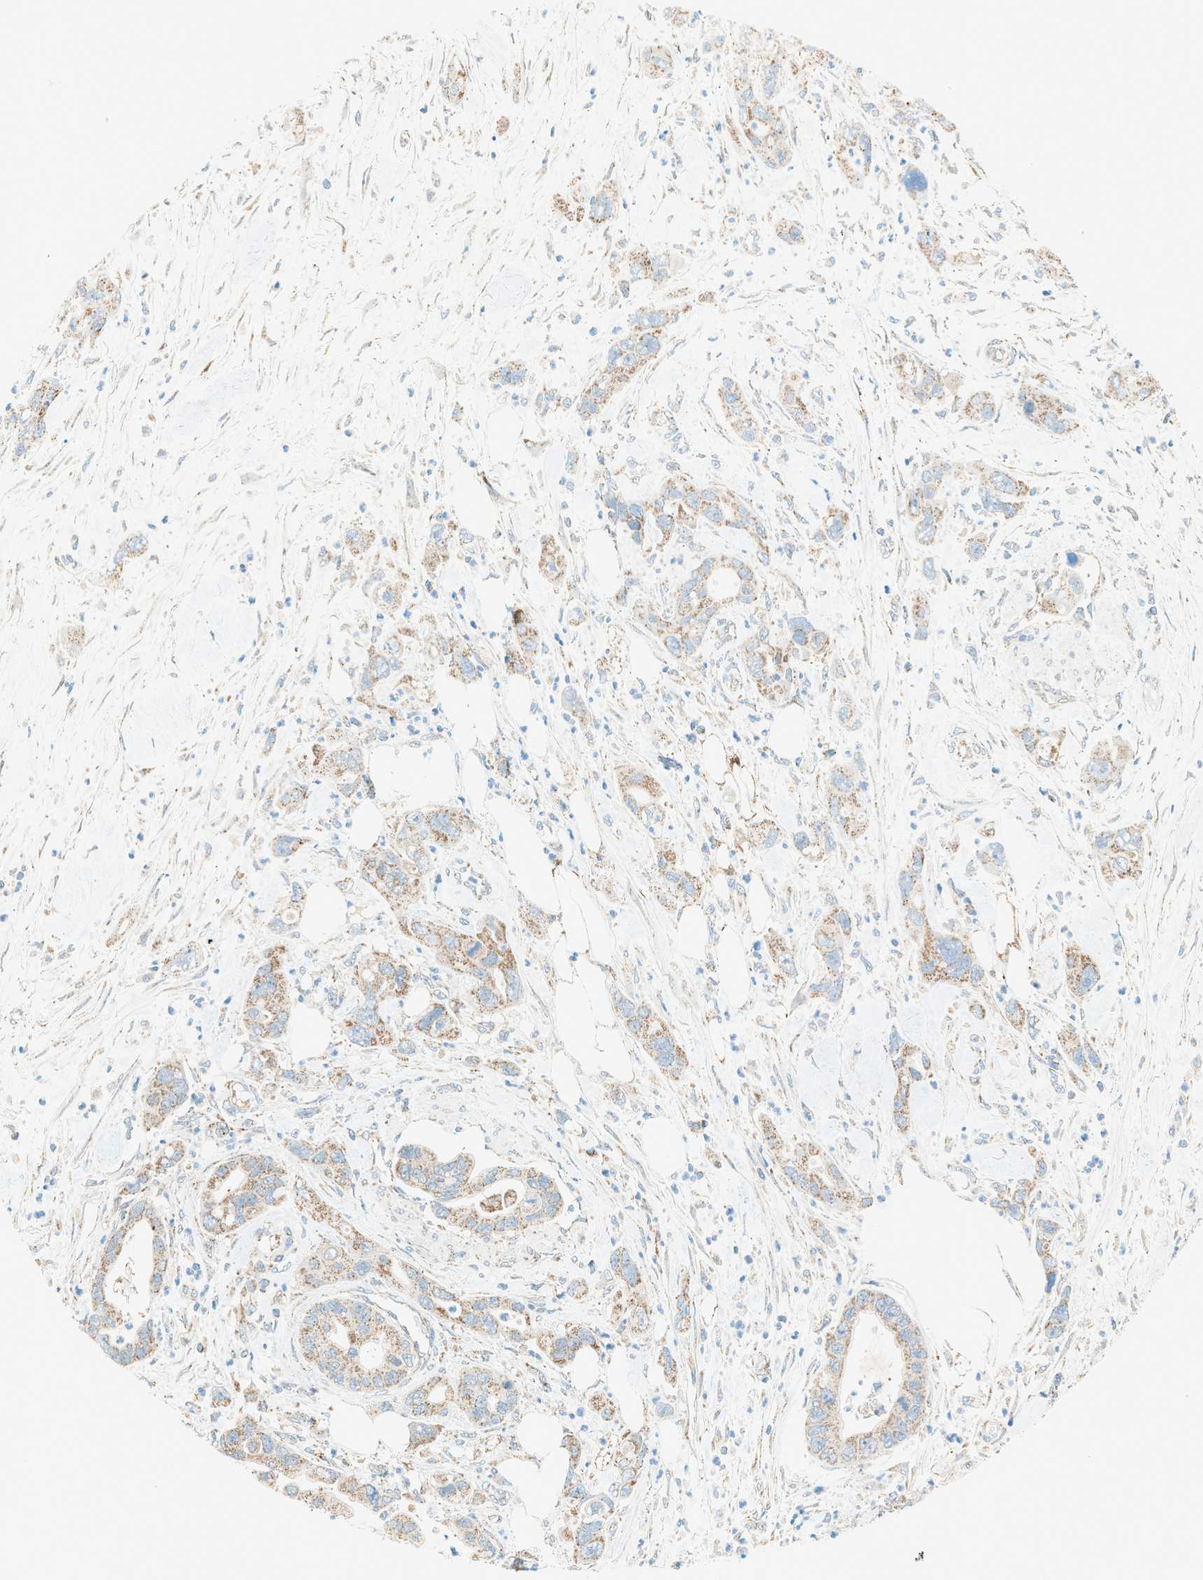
{"staining": {"intensity": "moderate", "quantity": "<25%", "location": "cytoplasmic/membranous"}, "tissue": "pancreatic cancer", "cell_type": "Tumor cells", "image_type": "cancer", "snomed": [{"axis": "morphology", "description": "Normal tissue, NOS"}, {"axis": "morphology", "description": "Adenocarcinoma, NOS"}, {"axis": "topography", "description": "Pancreas"}], "caption": "Pancreatic cancer stained with immunohistochemistry (IHC) reveals moderate cytoplasmic/membranous staining in about <25% of tumor cells. The staining is performed using DAB (3,3'-diaminobenzidine) brown chromogen to label protein expression. The nuclei are counter-stained blue using hematoxylin.", "gene": "PIGG", "patient": {"sex": "female", "age": 71}}